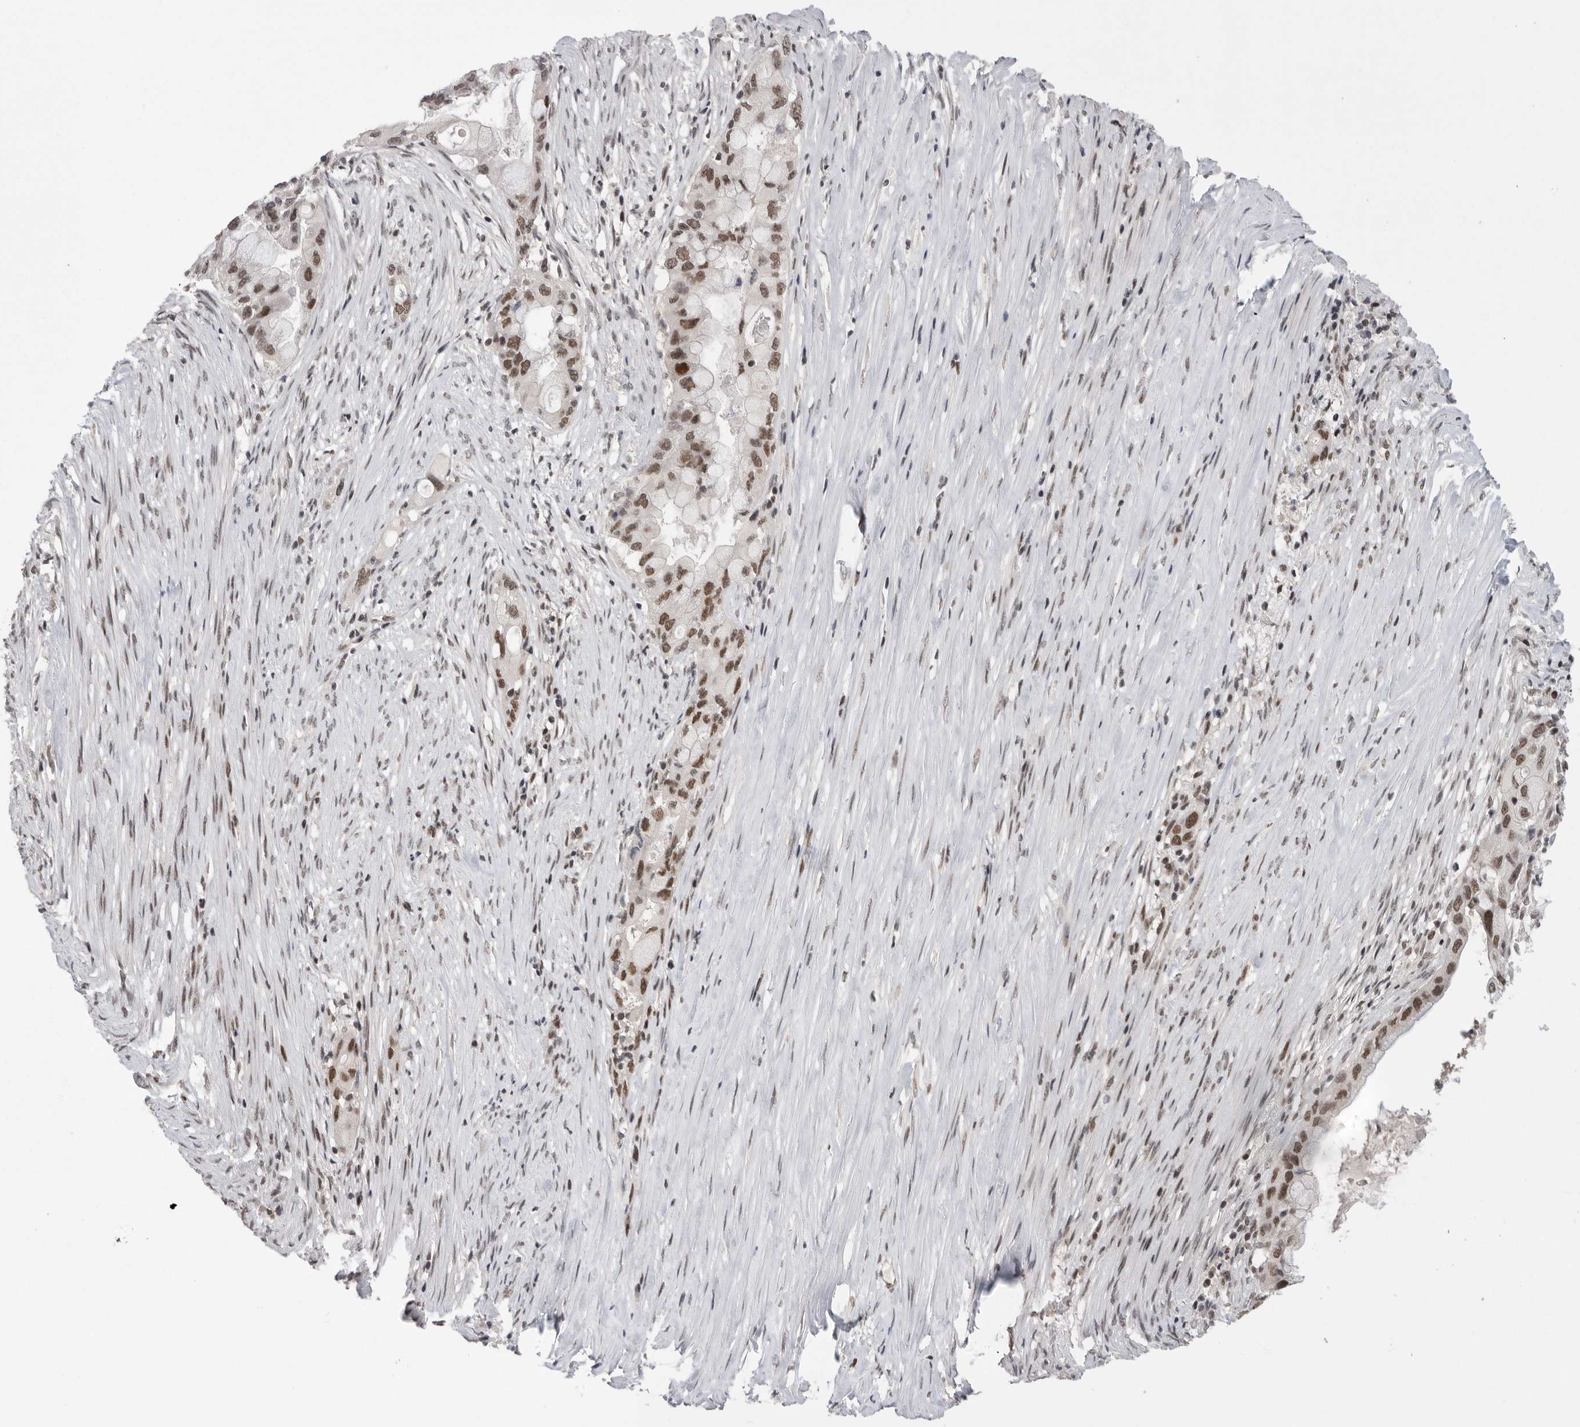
{"staining": {"intensity": "moderate", "quantity": ">75%", "location": "nuclear"}, "tissue": "pancreatic cancer", "cell_type": "Tumor cells", "image_type": "cancer", "snomed": [{"axis": "morphology", "description": "Adenocarcinoma, NOS"}, {"axis": "topography", "description": "Pancreas"}], "caption": "High-power microscopy captured an IHC image of adenocarcinoma (pancreatic), revealing moderate nuclear expression in approximately >75% of tumor cells.", "gene": "POU5F1", "patient": {"sex": "male", "age": 53}}